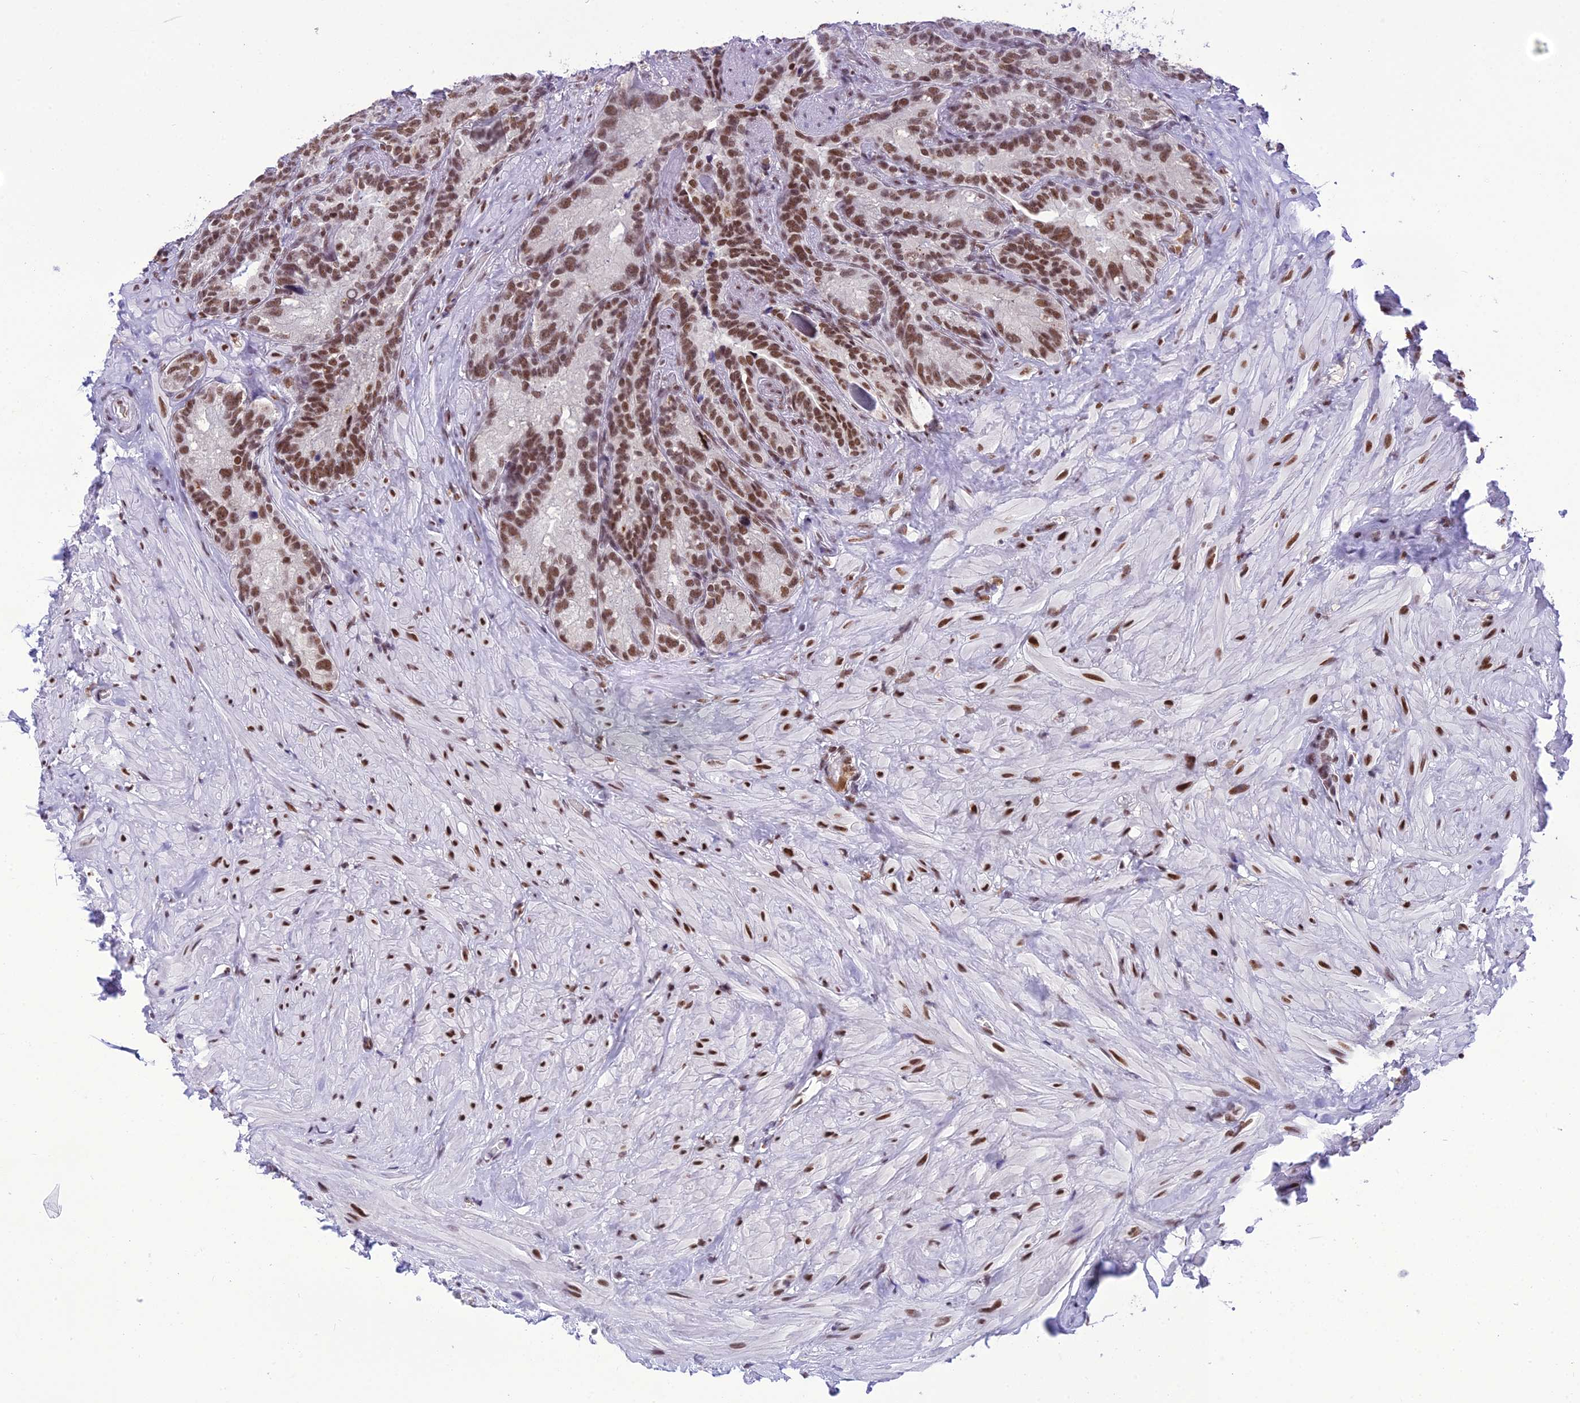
{"staining": {"intensity": "moderate", "quantity": ">75%", "location": "nuclear"}, "tissue": "seminal vesicle", "cell_type": "Glandular cells", "image_type": "normal", "snomed": [{"axis": "morphology", "description": "Normal tissue, NOS"}, {"axis": "topography", "description": "Seminal veicle"}], "caption": "Protein expression analysis of normal seminal vesicle reveals moderate nuclear staining in about >75% of glandular cells.", "gene": "SH3RF3", "patient": {"sex": "male", "age": 62}}